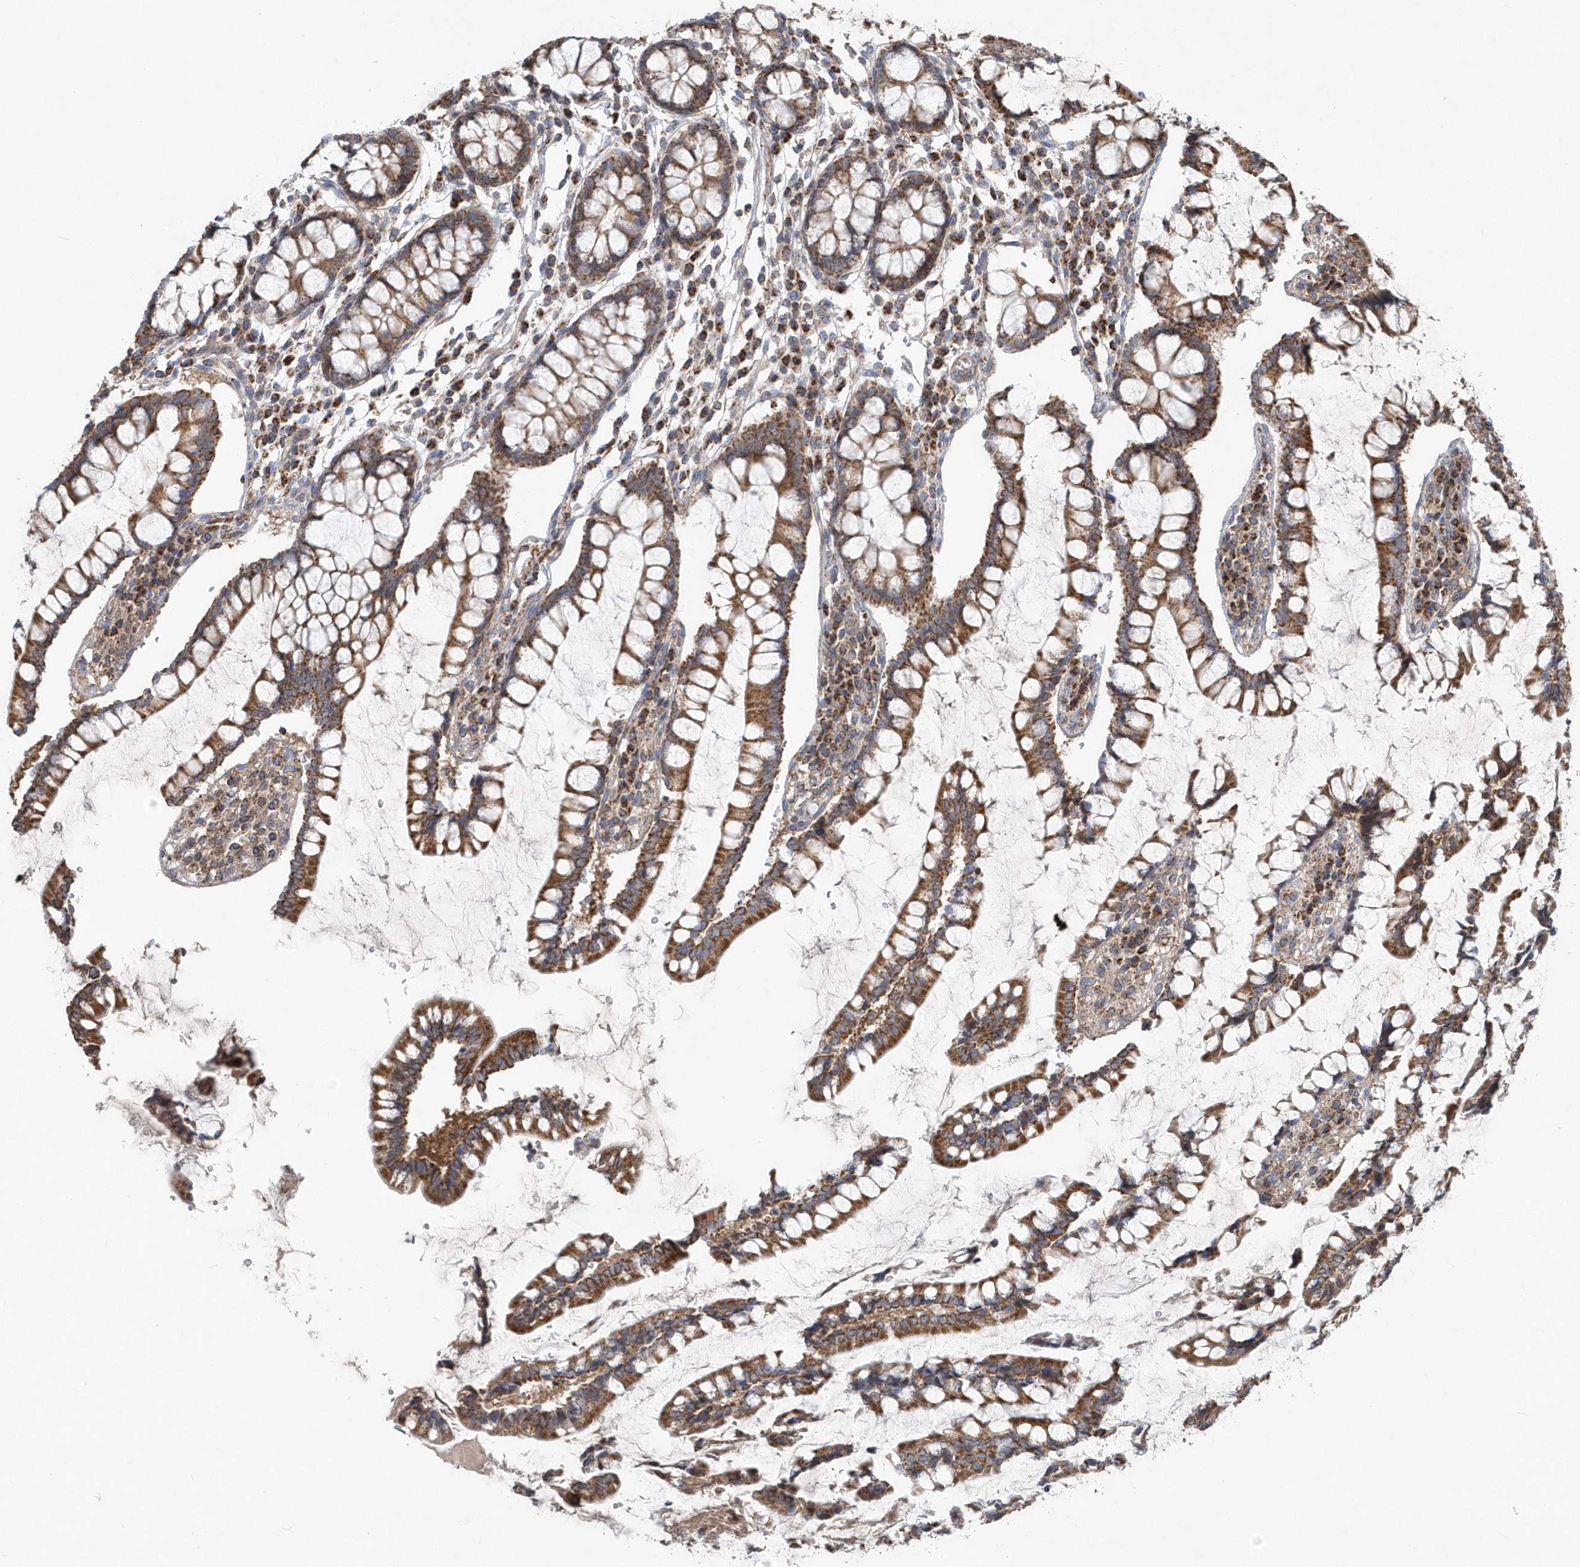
{"staining": {"intensity": "moderate", "quantity": ">75%", "location": "cytoplasmic/membranous"}, "tissue": "colon", "cell_type": "Endothelial cells", "image_type": "normal", "snomed": [{"axis": "morphology", "description": "Normal tissue, NOS"}, {"axis": "topography", "description": "Colon"}], "caption": "This image exhibits normal colon stained with immunohistochemistry to label a protein in brown. The cytoplasmic/membranous of endothelial cells show moderate positivity for the protein. Nuclei are counter-stained blue.", "gene": "PPP1R7", "patient": {"sex": "female", "age": 79}}